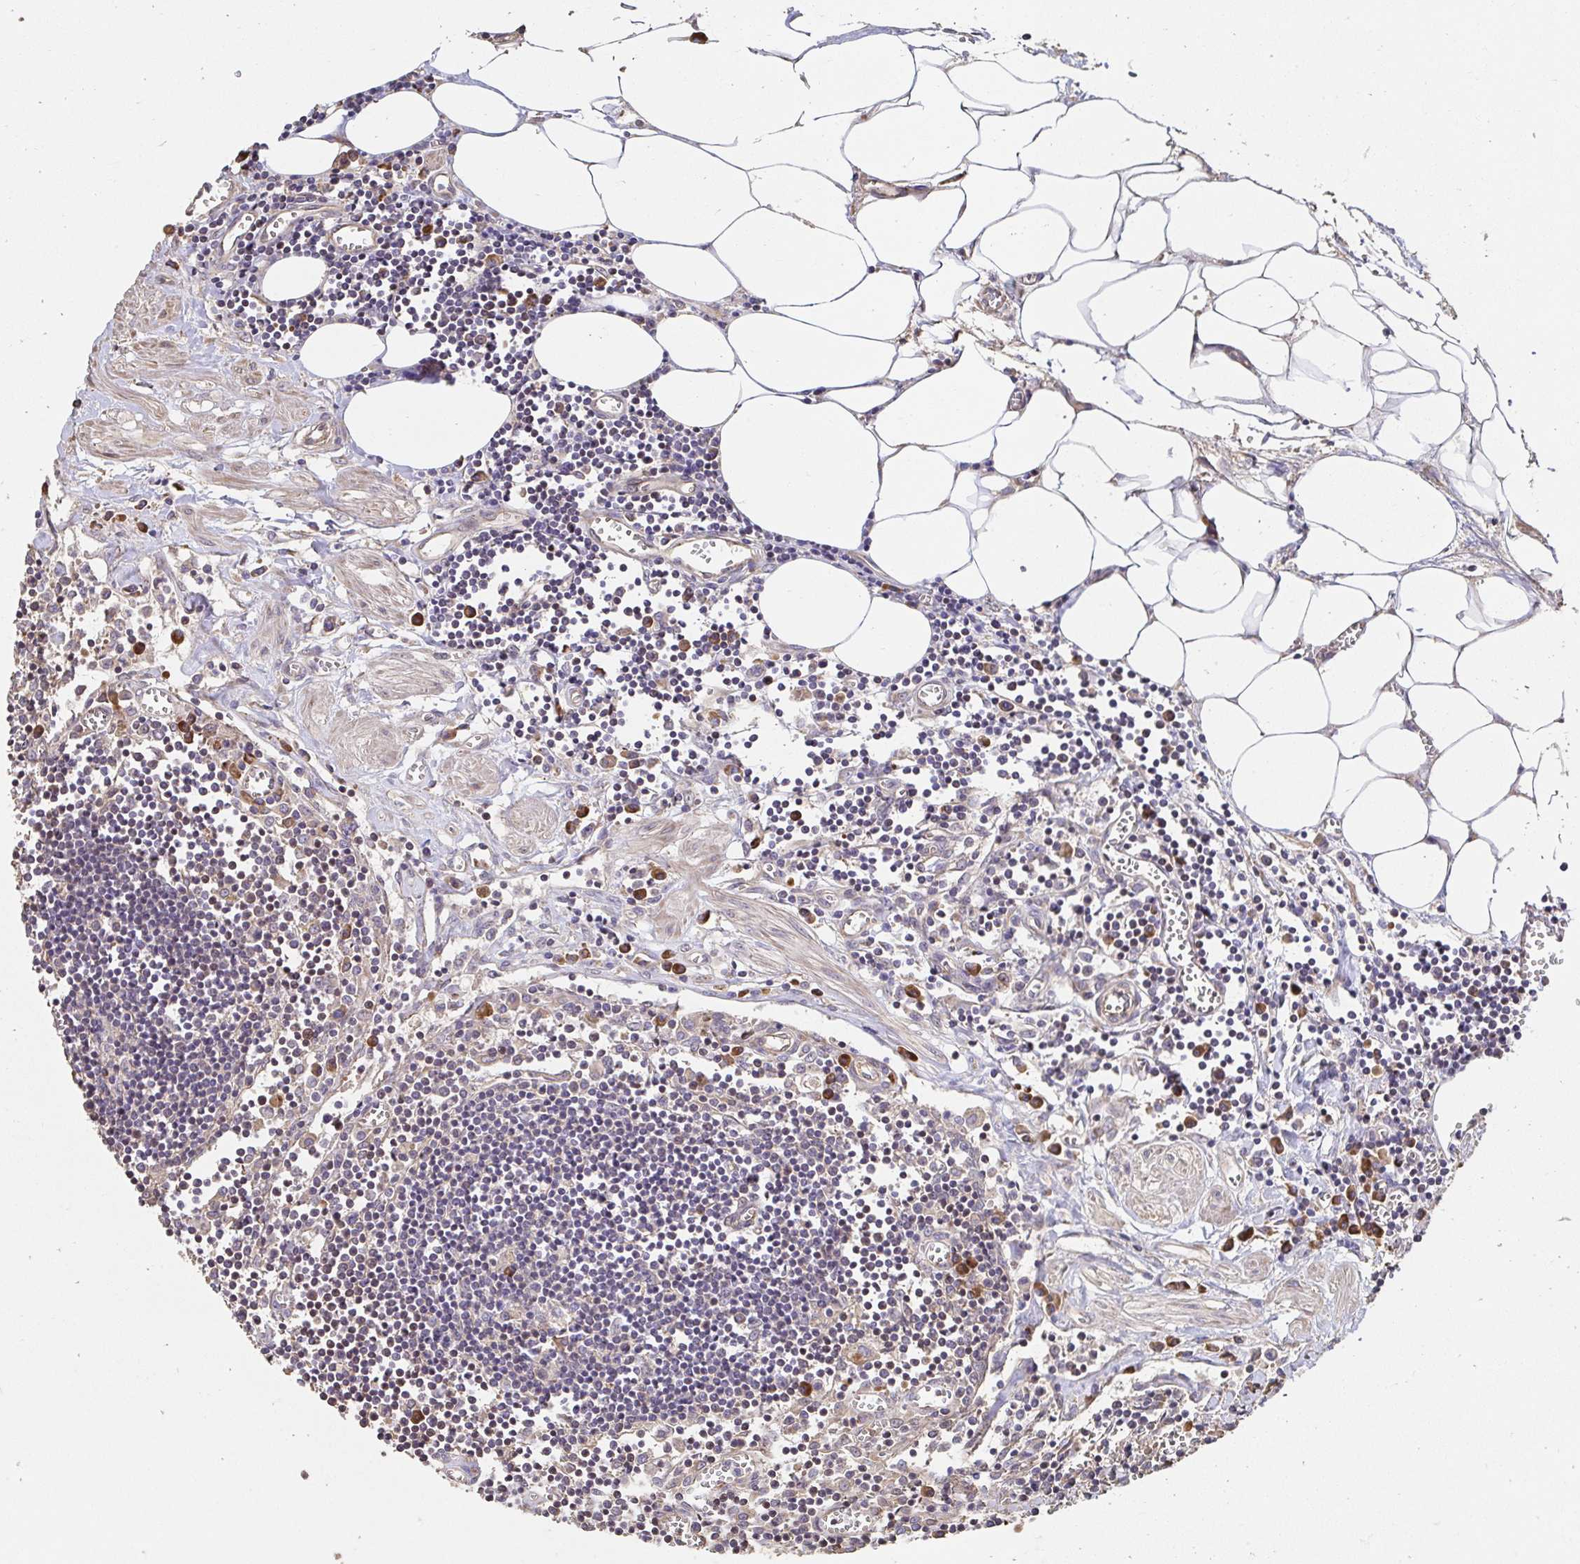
{"staining": {"intensity": "negative", "quantity": "none", "location": "none"}, "tissue": "lymph node", "cell_type": "Germinal center cells", "image_type": "normal", "snomed": [{"axis": "morphology", "description": "Normal tissue, NOS"}, {"axis": "topography", "description": "Lymph node"}], "caption": "An image of lymph node stained for a protein shows no brown staining in germinal center cells. (DAB immunohistochemistry, high magnification).", "gene": "APBB1", "patient": {"sex": "male", "age": 66}}